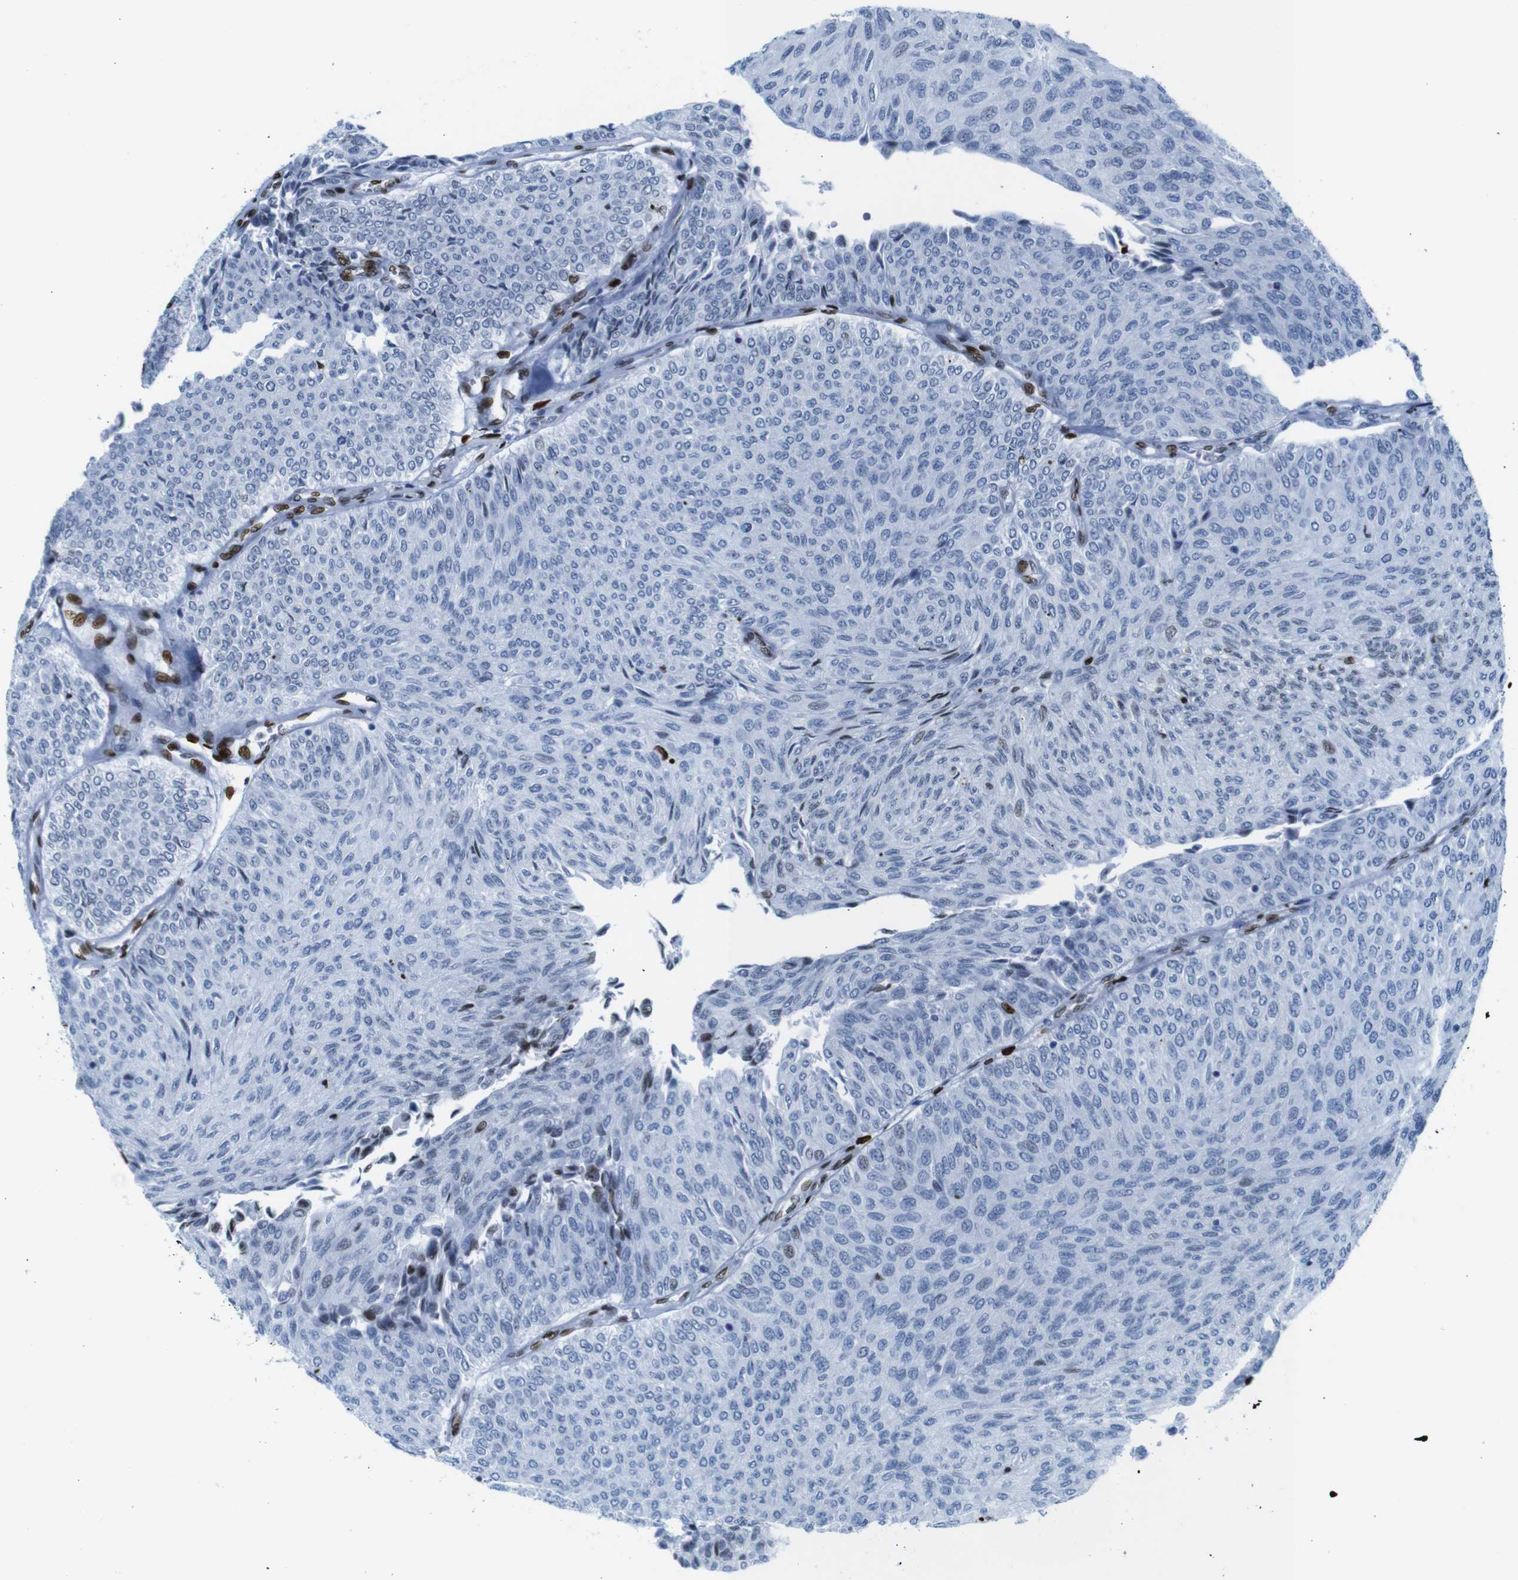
{"staining": {"intensity": "negative", "quantity": "none", "location": "none"}, "tissue": "urothelial cancer", "cell_type": "Tumor cells", "image_type": "cancer", "snomed": [{"axis": "morphology", "description": "Urothelial carcinoma, Low grade"}, {"axis": "topography", "description": "Urinary bladder"}], "caption": "There is no significant expression in tumor cells of low-grade urothelial carcinoma. (Stains: DAB (3,3'-diaminobenzidine) immunohistochemistry (IHC) with hematoxylin counter stain, Microscopy: brightfield microscopy at high magnification).", "gene": "NPIPB15", "patient": {"sex": "male", "age": 78}}